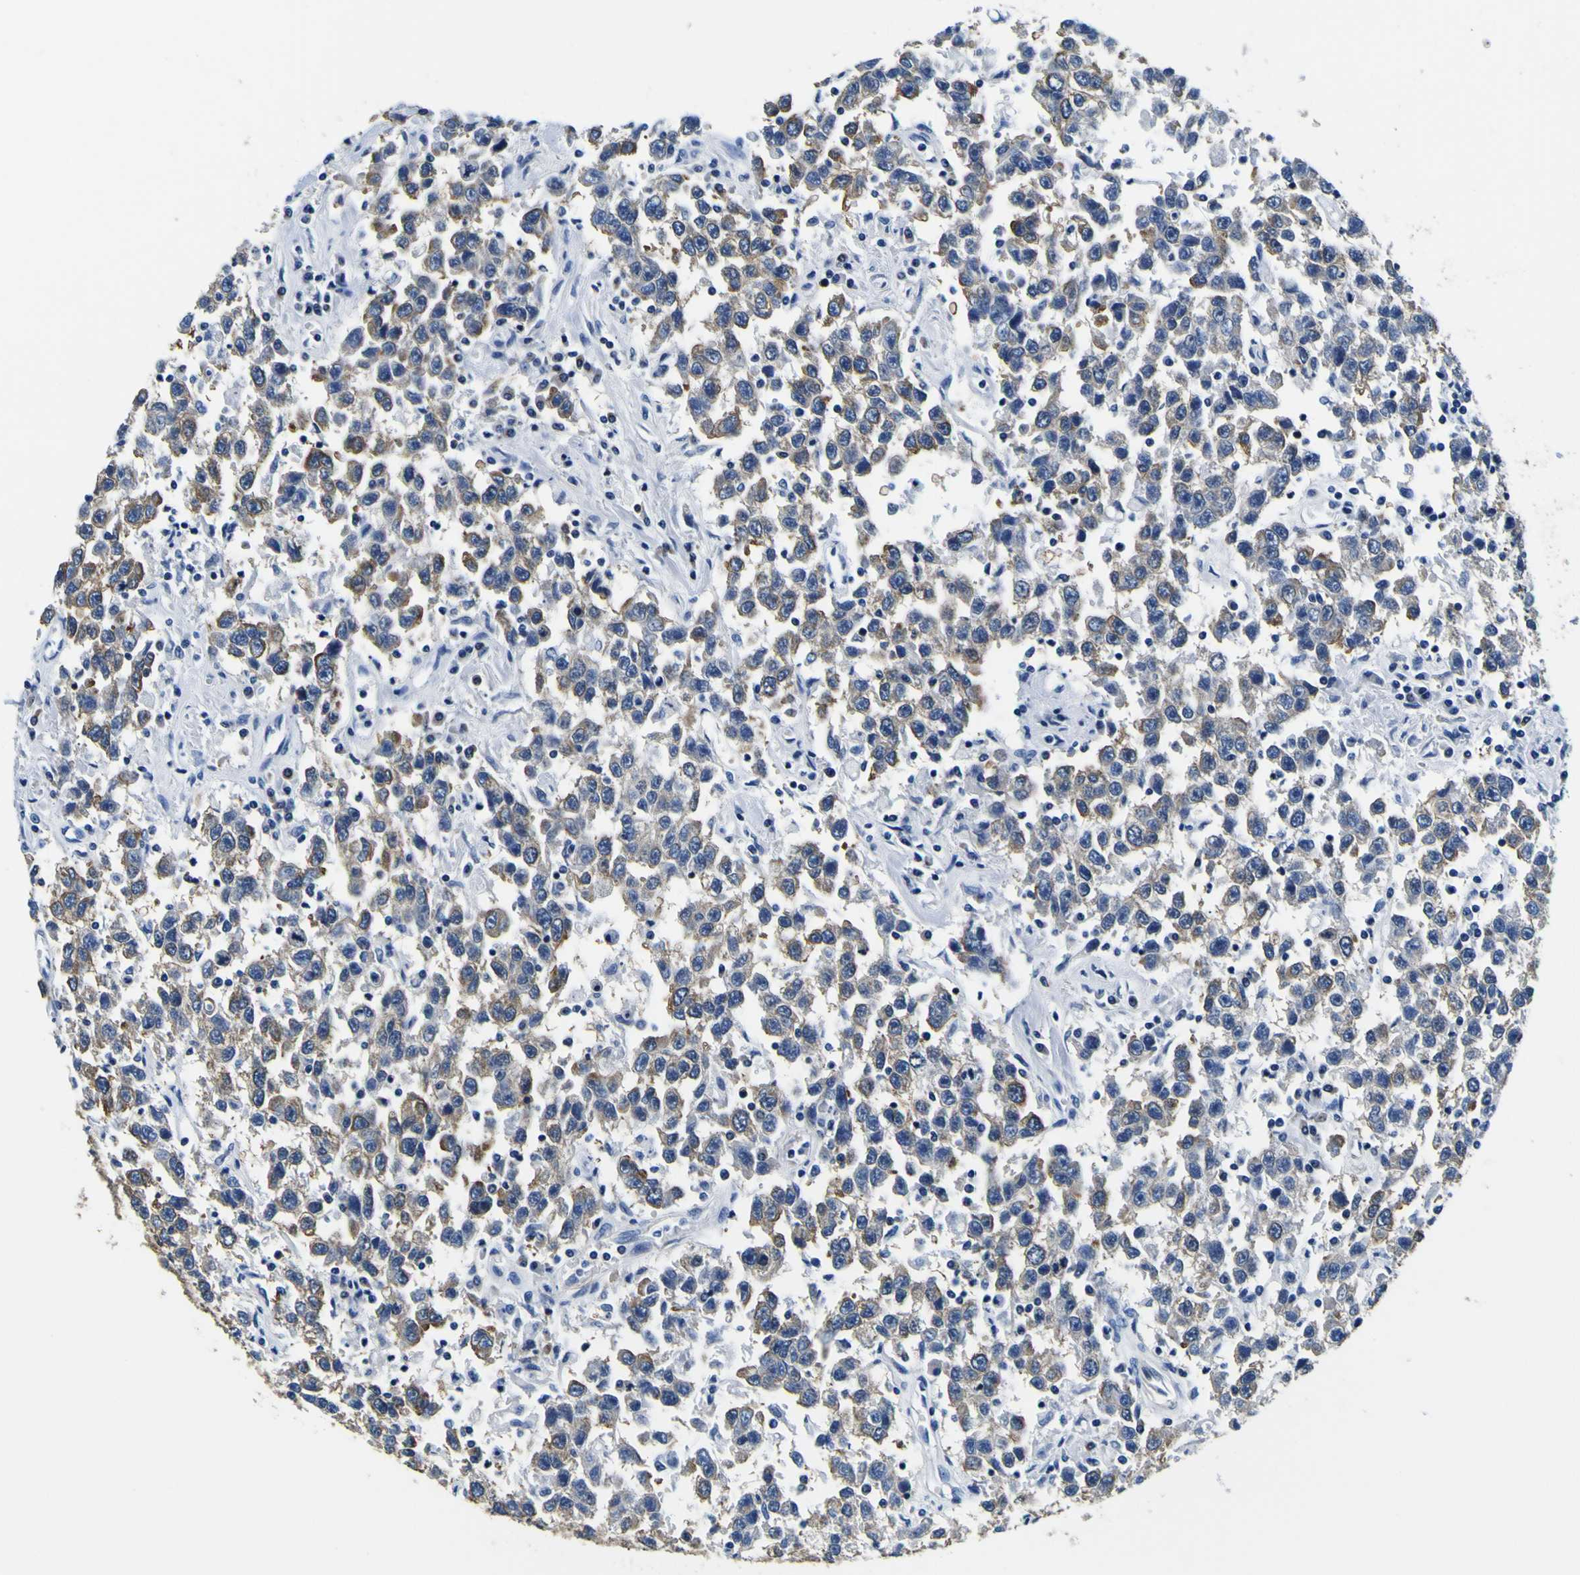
{"staining": {"intensity": "weak", "quantity": ">75%", "location": "cytoplasmic/membranous"}, "tissue": "testis cancer", "cell_type": "Tumor cells", "image_type": "cancer", "snomed": [{"axis": "morphology", "description": "Seminoma, NOS"}, {"axis": "topography", "description": "Testis"}], "caption": "Immunohistochemistry (DAB) staining of human testis cancer (seminoma) exhibits weak cytoplasmic/membranous protein positivity in approximately >75% of tumor cells.", "gene": "TUBA1B", "patient": {"sex": "male", "age": 41}}